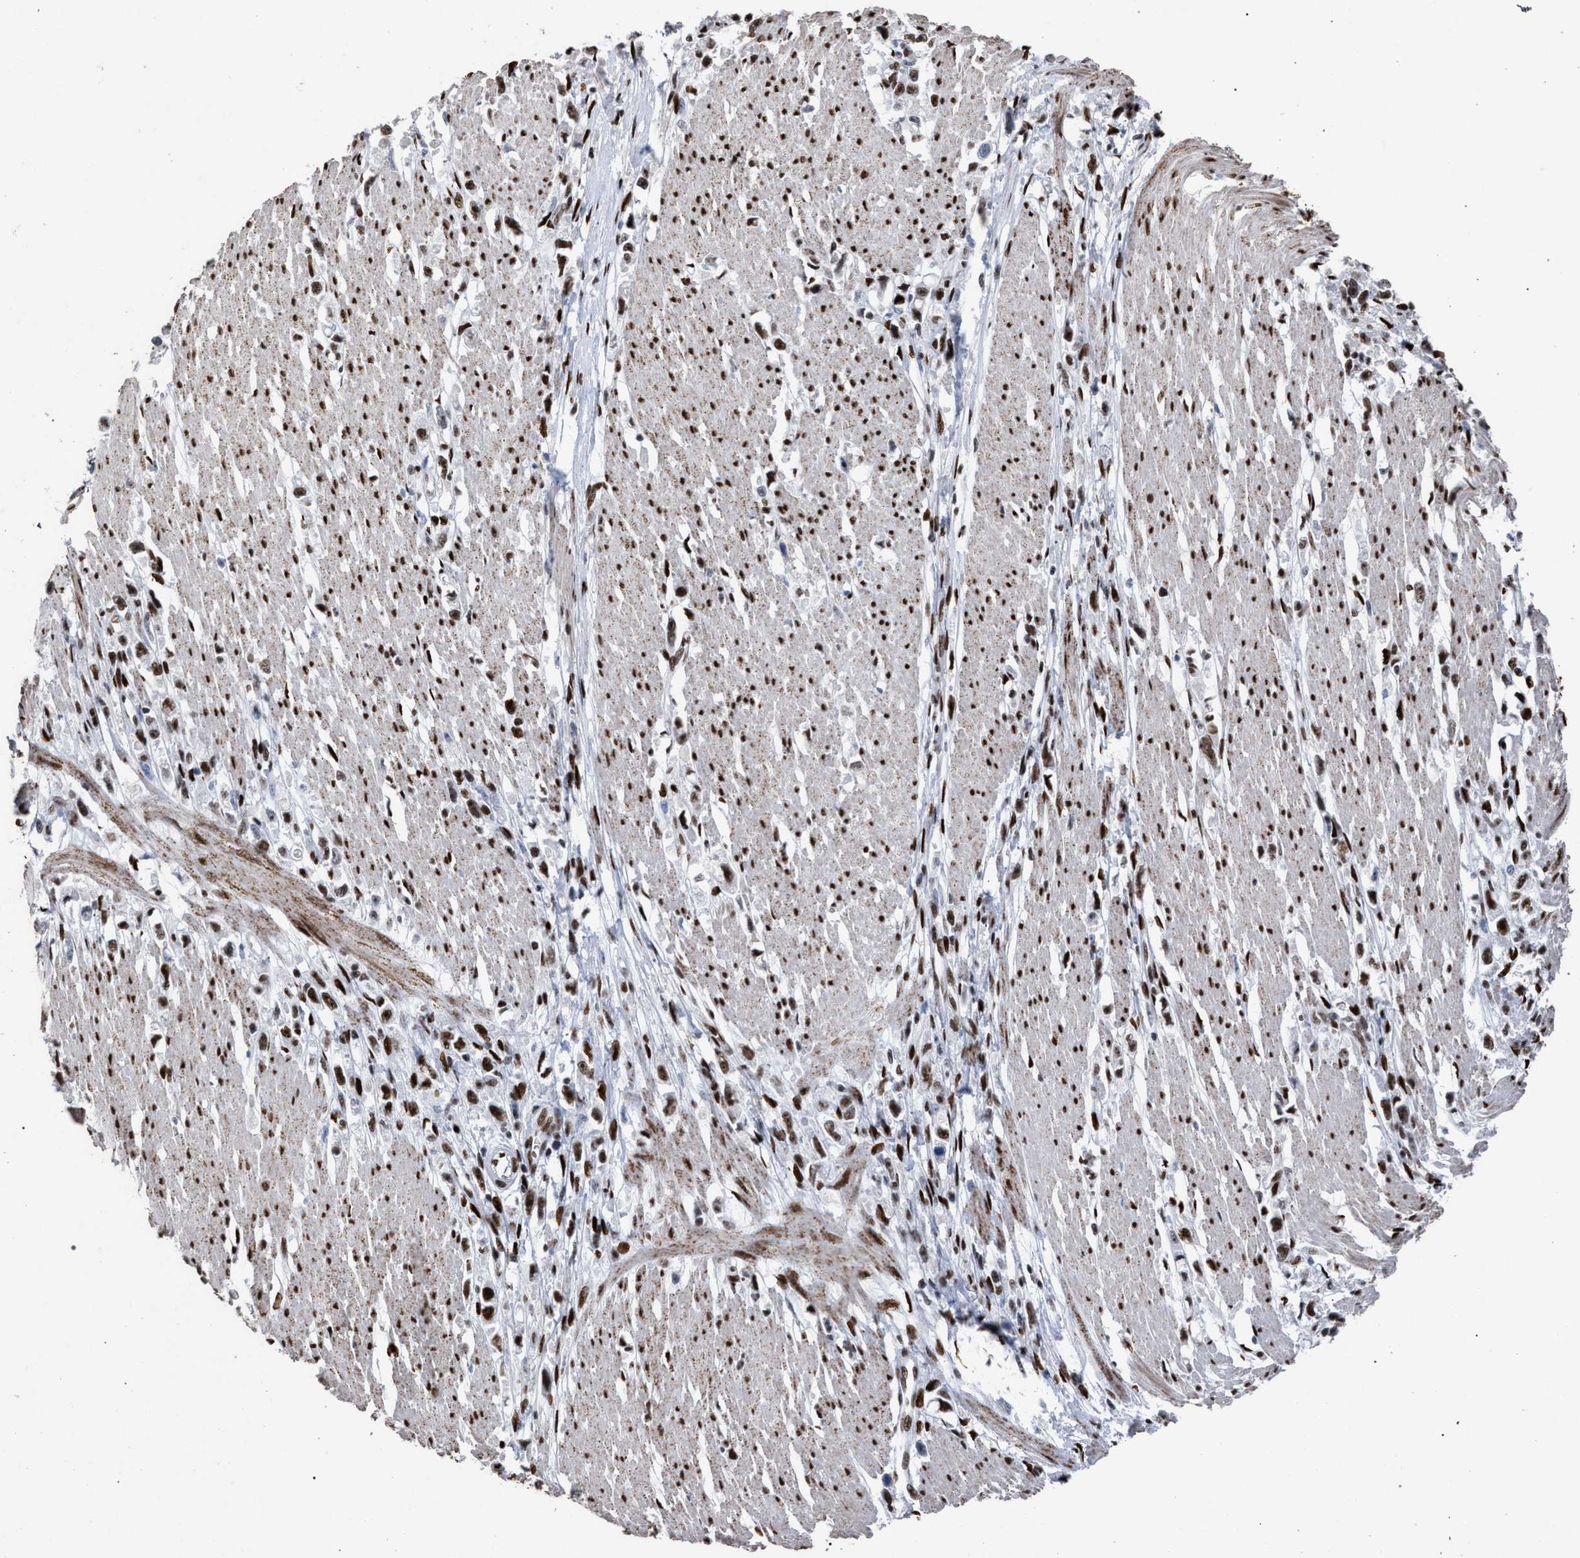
{"staining": {"intensity": "moderate", "quantity": ">75%", "location": "nuclear"}, "tissue": "stomach cancer", "cell_type": "Tumor cells", "image_type": "cancer", "snomed": [{"axis": "morphology", "description": "Adenocarcinoma, NOS"}, {"axis": "topography", "description": "Stomach"}], "caption": "Moderate nuclear staining for a protein is seen in about >75% of tumor cells of stomach adenocarcinoma using immunohistochemistry (IHC).", "gene": "TP53BP1", "patient": {"sex": "female", "age": 59}}